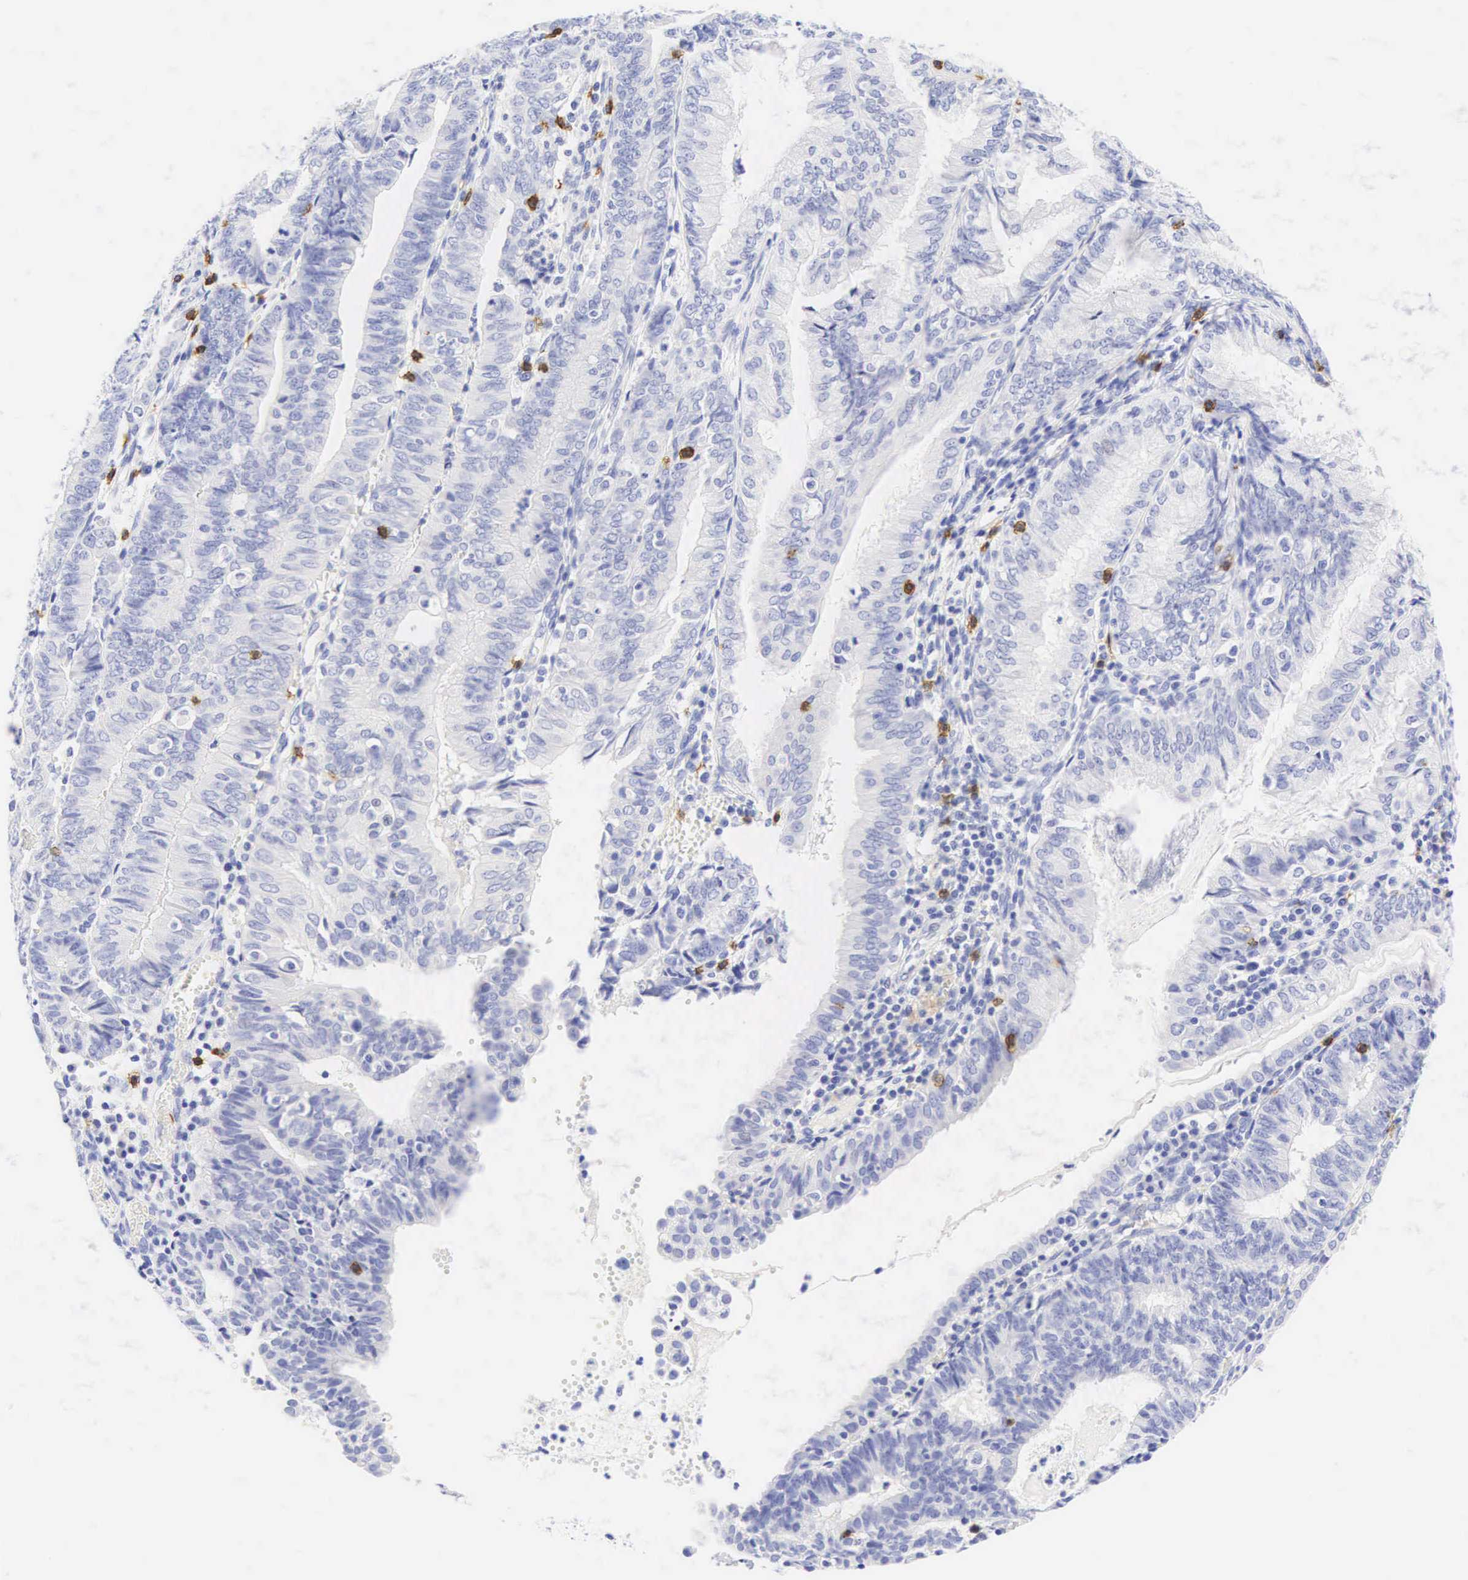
{"staining": {"intensity": "negative", "quantity": "none", "location": "none"}, "tissue": "endometrial cancer", "cell_type": "Tumor cells", "image_type": "cancer", "snomed": [{"axis": "morphology", "description": "Adenocarcinoma, NOS"}, {"axis": "topography", "description": "Endometrium"}], "caption": "Tumor cells are negative for protein expression in human endometrial cancer.", "gene": "CD8A", "patient": {"sex": "female", "age": 66}}